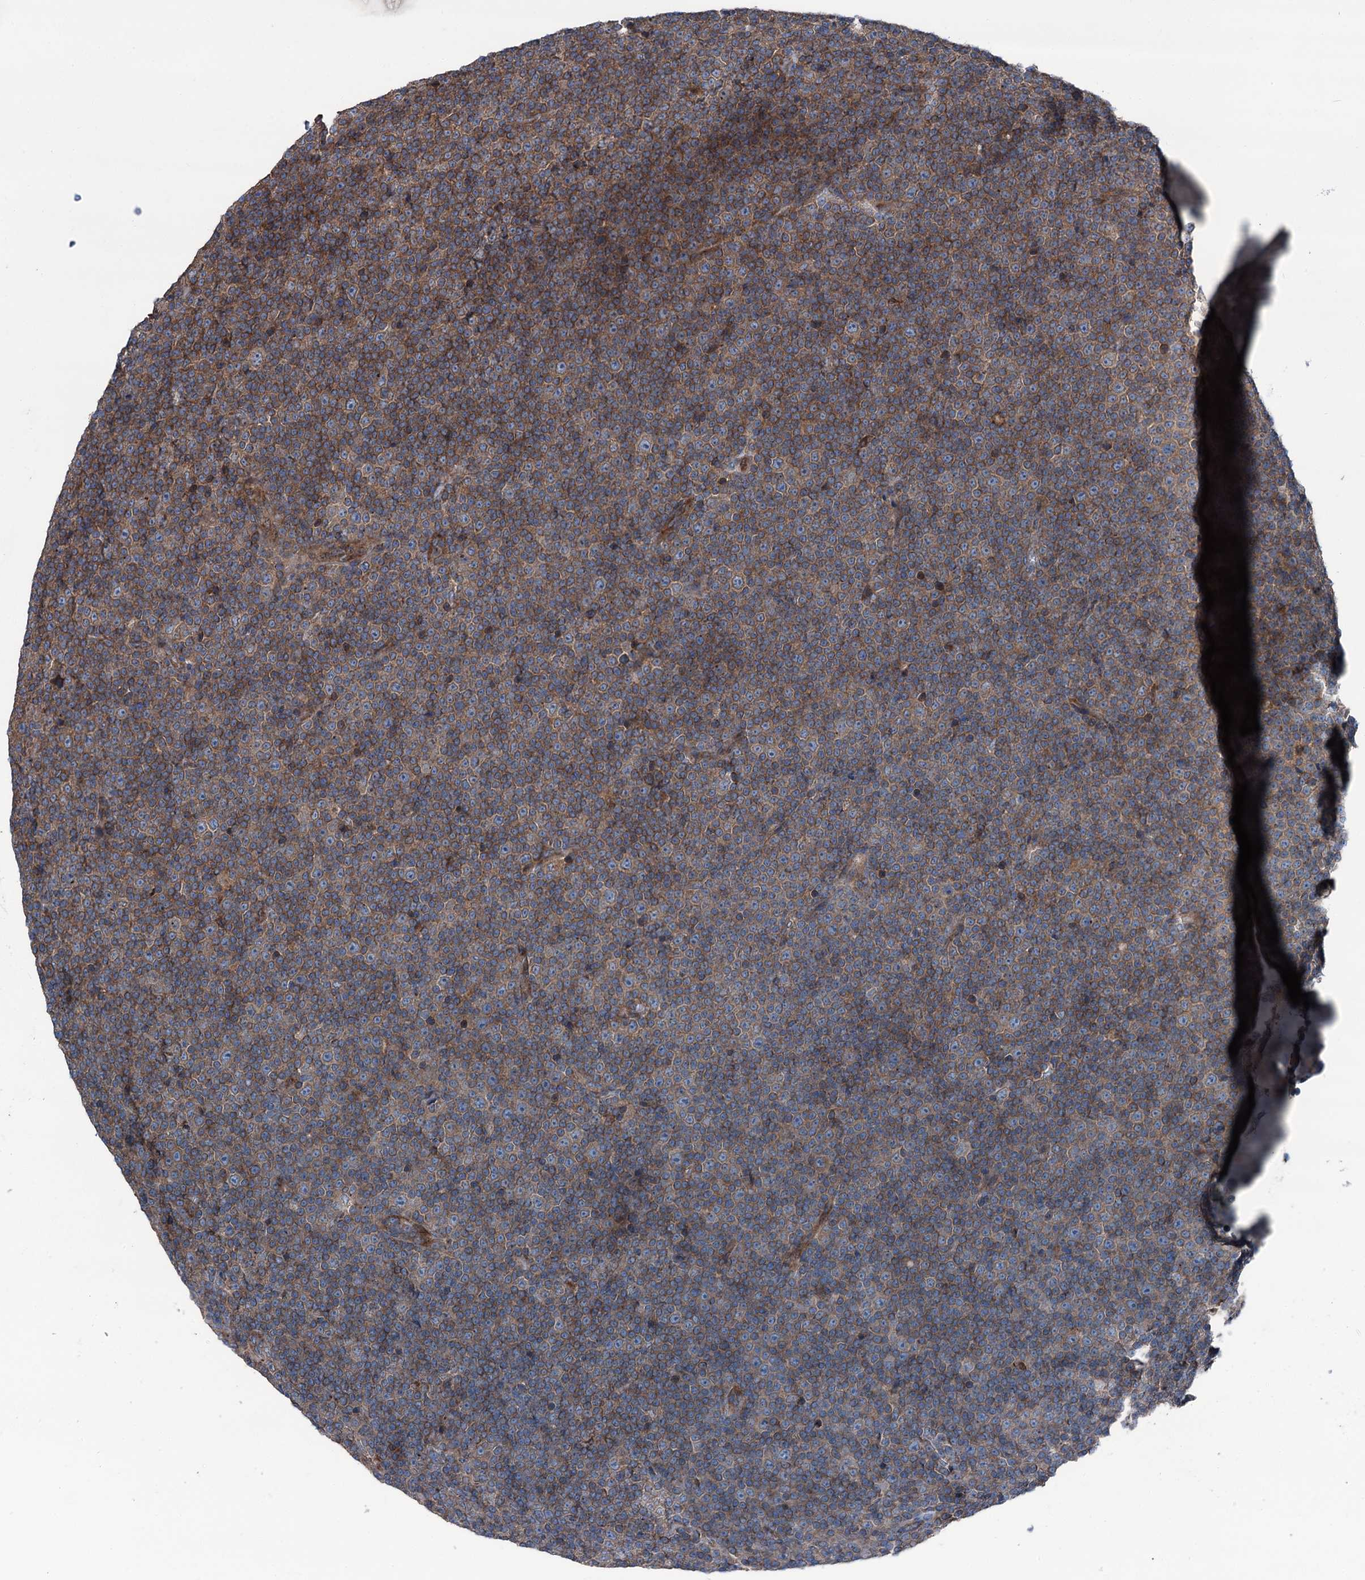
{"staining": {"intensity": "moderate", "quantity": ">75%", "location": "cytoplasmic/membranous"}, "tissue": "lymphoma", "cell_type": "Tumor cells", "image_type": "cancer", "snomed": [{"axis": "morphology", "description": "Malignant lymphoma, non-Hodgkin's type, Low grade"}, {"axis": "topography", "description": "Lymph node"}], "caption": "Immunohistochemistry (IHC) of malignant lymphoma, non-Hodgkin's type (low-grade) reveals medium levels of moderate cytoplasmic/membranous expression in approximately >75% of tumor cells.", "gene": "RUFY1", "patient": {"sex": "female", "age": 67}}